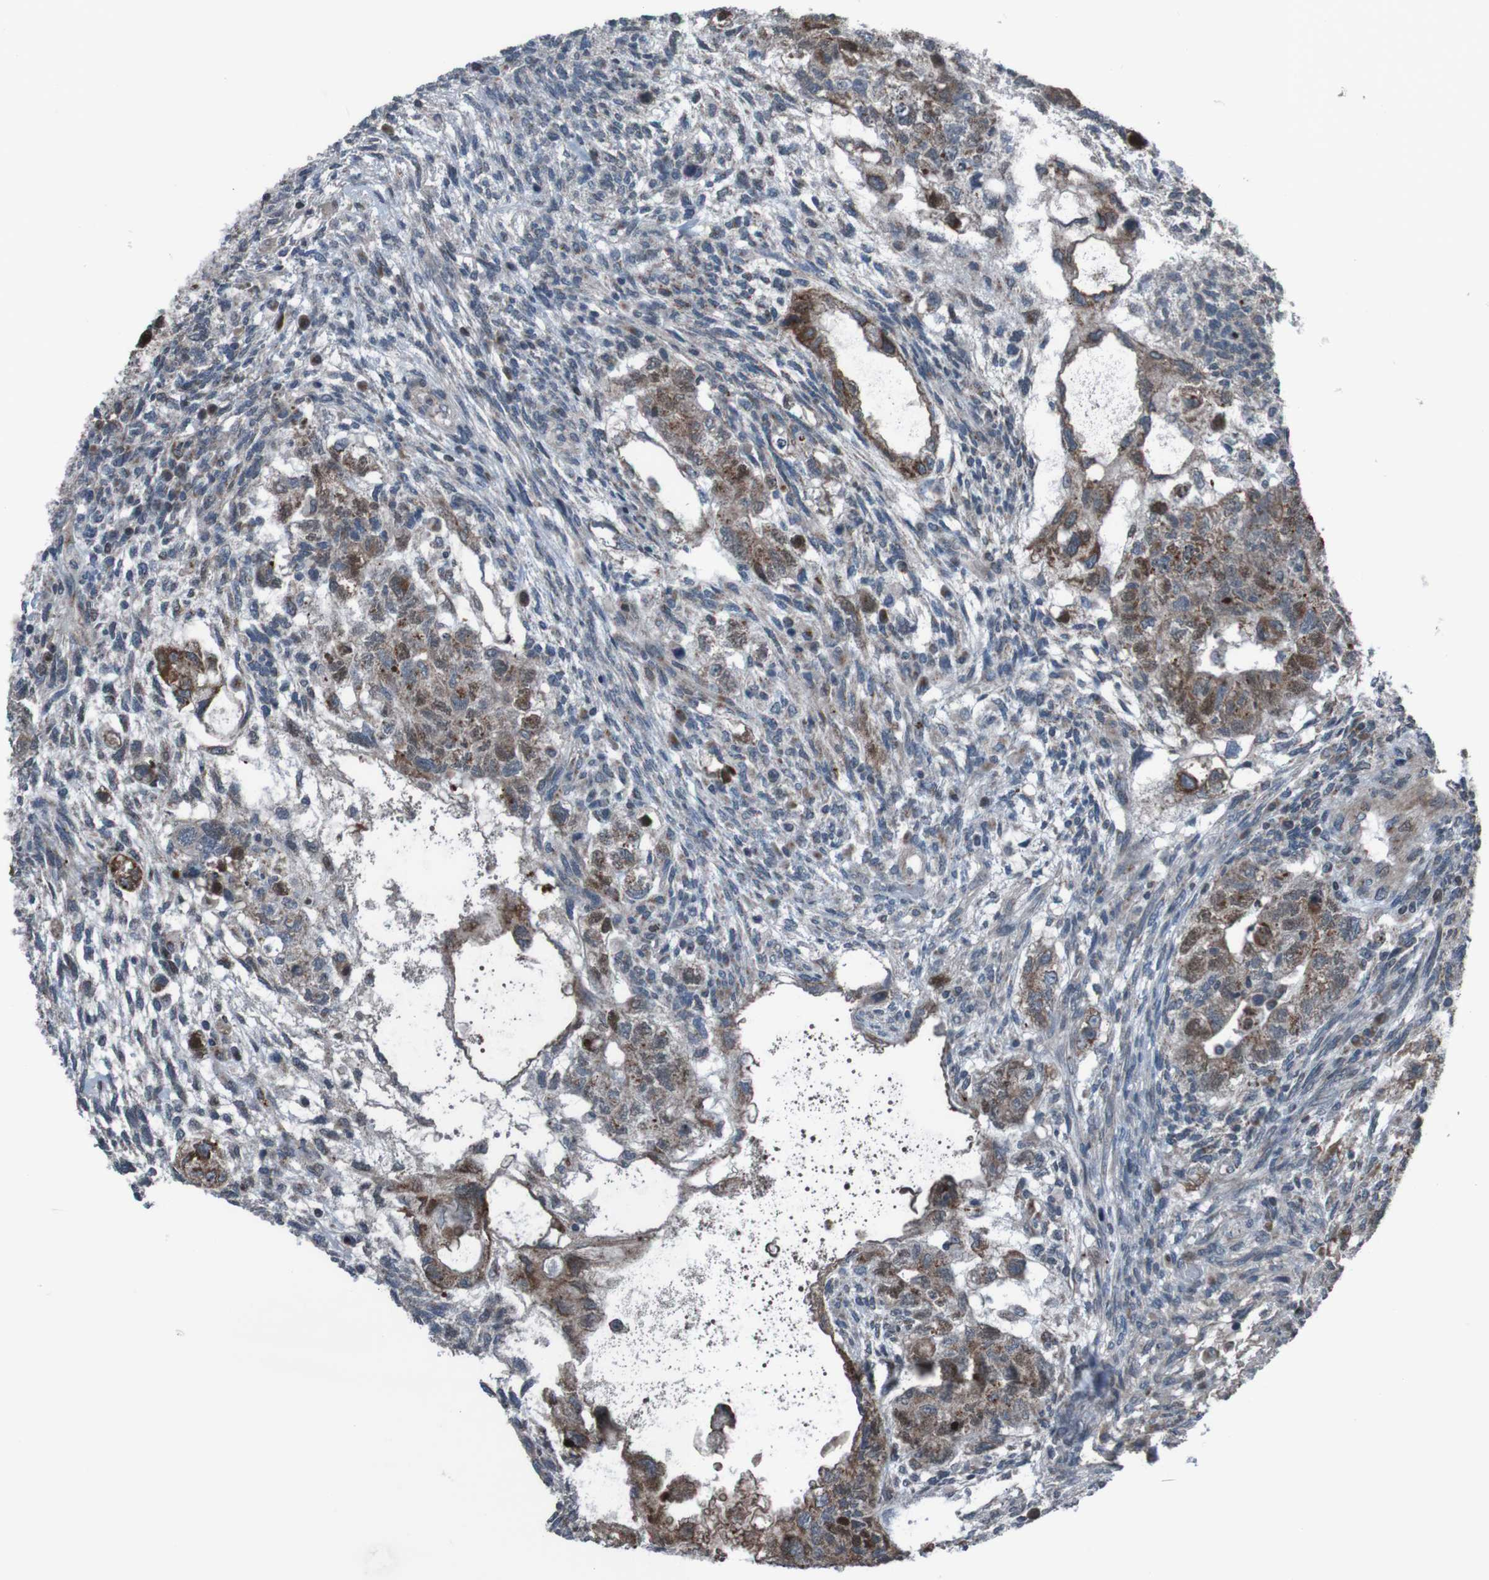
{"staining": {"intensity": "moderate", "quantity": ">75%", "location": "cytoplasmic/membranous"}, "tissue": "testis cancer", "cell_type": "Tumor cells", "image_type": "cancer", "snomed": [{"axis": "morphology", "description": "Normal tissue, NOS"}, {"axis": "morphology", "description": "Carcinoma, Embryonal, NOS"}, {"axis": "topography", "description": "Testis"}], "caption": "A micrograph of human testis cancer stained for a protein displays moderate cytoplasmic/membranous brown staining in tumor cells. Nuclei are stained in blue.", "gene": "UNG", "patient": {"sex": "male", "age": 36}}